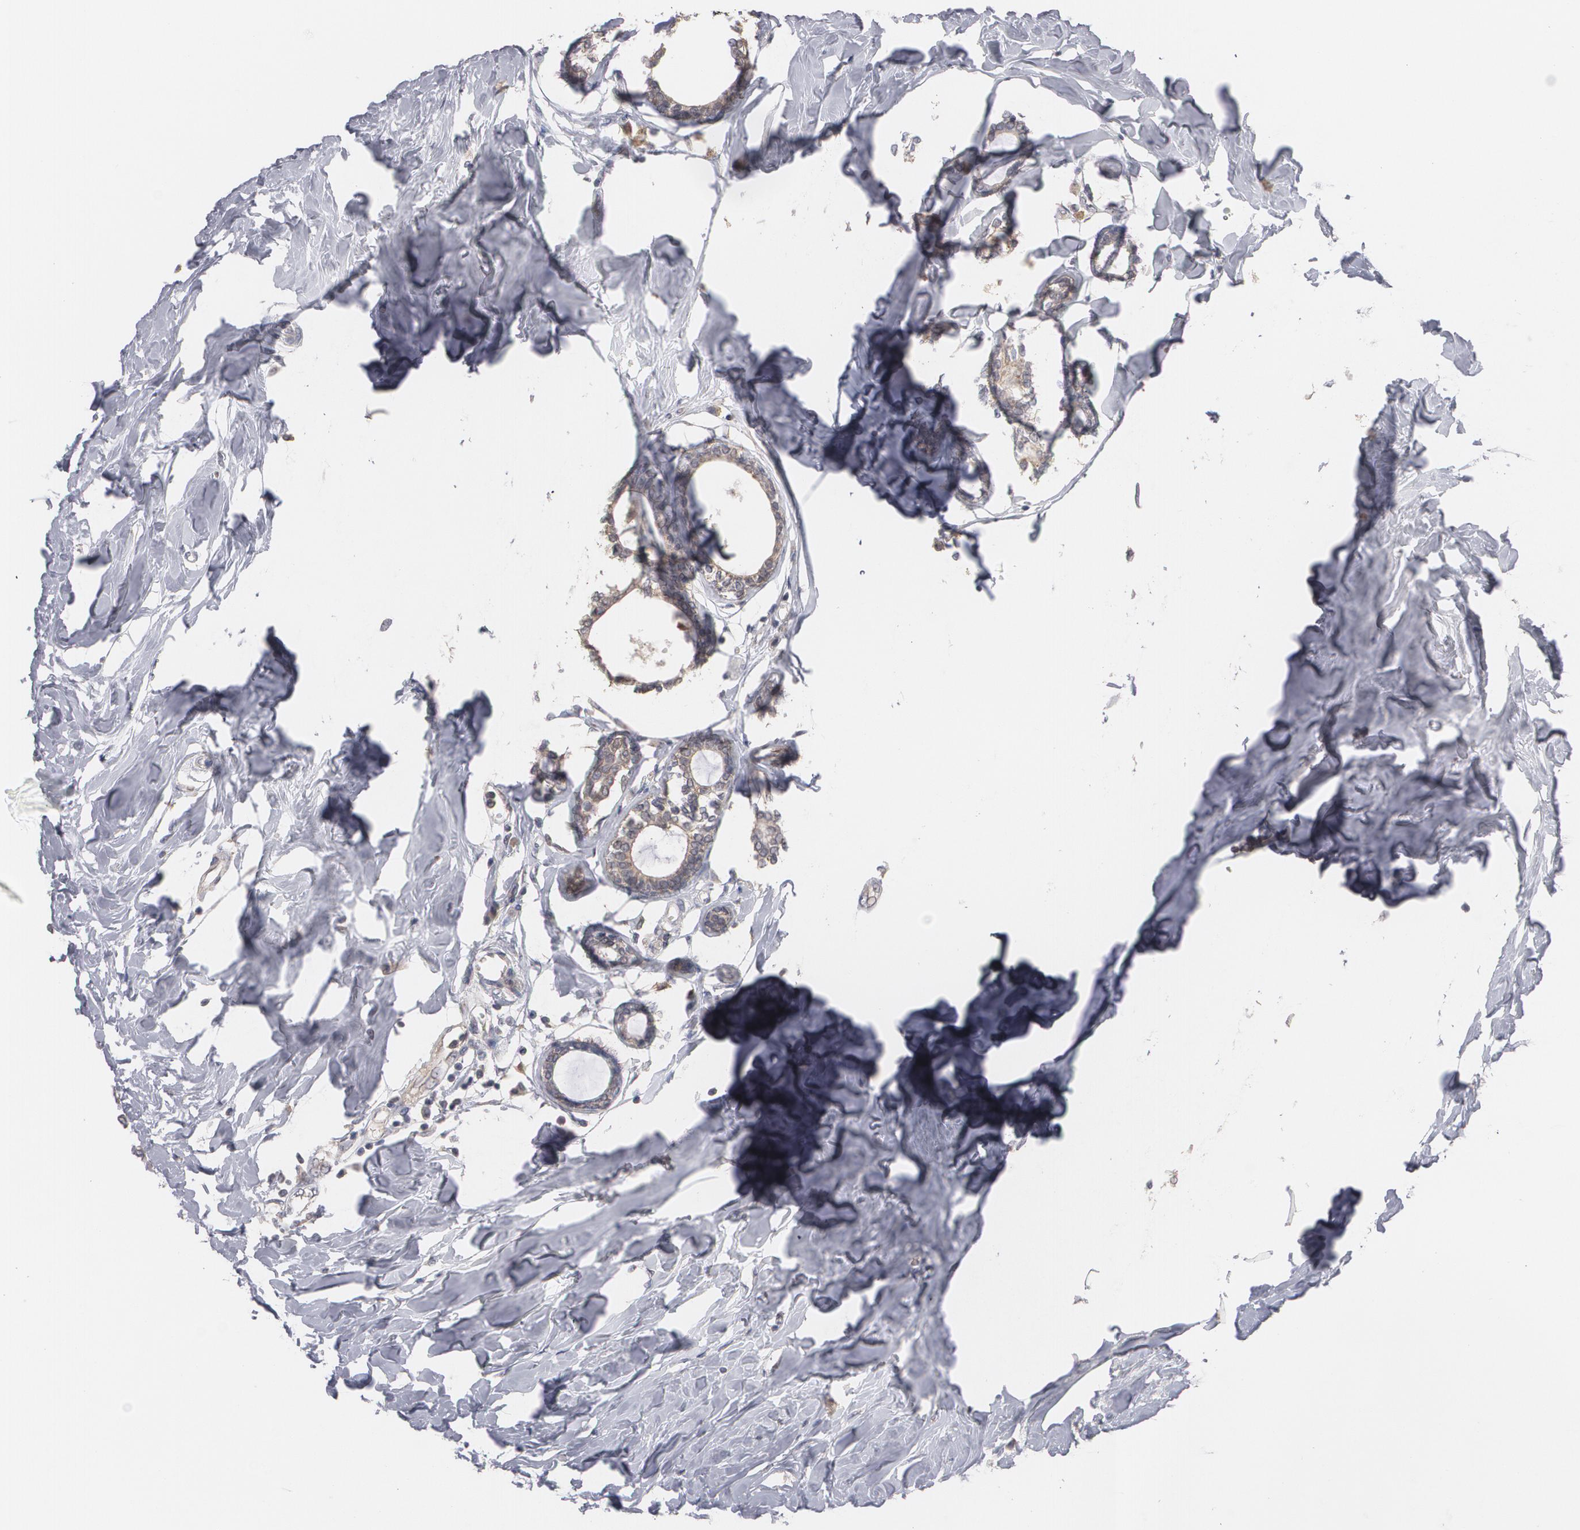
{"staining": {"intensity": "moderate", "quantity": ">75%", "location": "nuclear"}, "tissue": "breast cancer", "cell_type": "Tumor cells", "image_type": "cancer", "snomed": [{"axis": "morphology", "description": "Lobular carcinoma"}, {"axis": "topography", "description": "Breast"}], "caption": "The histopathology image reveals immunohistochemical staining of breast lobular carcinoma. There is moderate nuclear staining is present in approximately >75% of tumor cells.", "gene": "ARF6", "patient": {"sex": "female", "age": 51}}